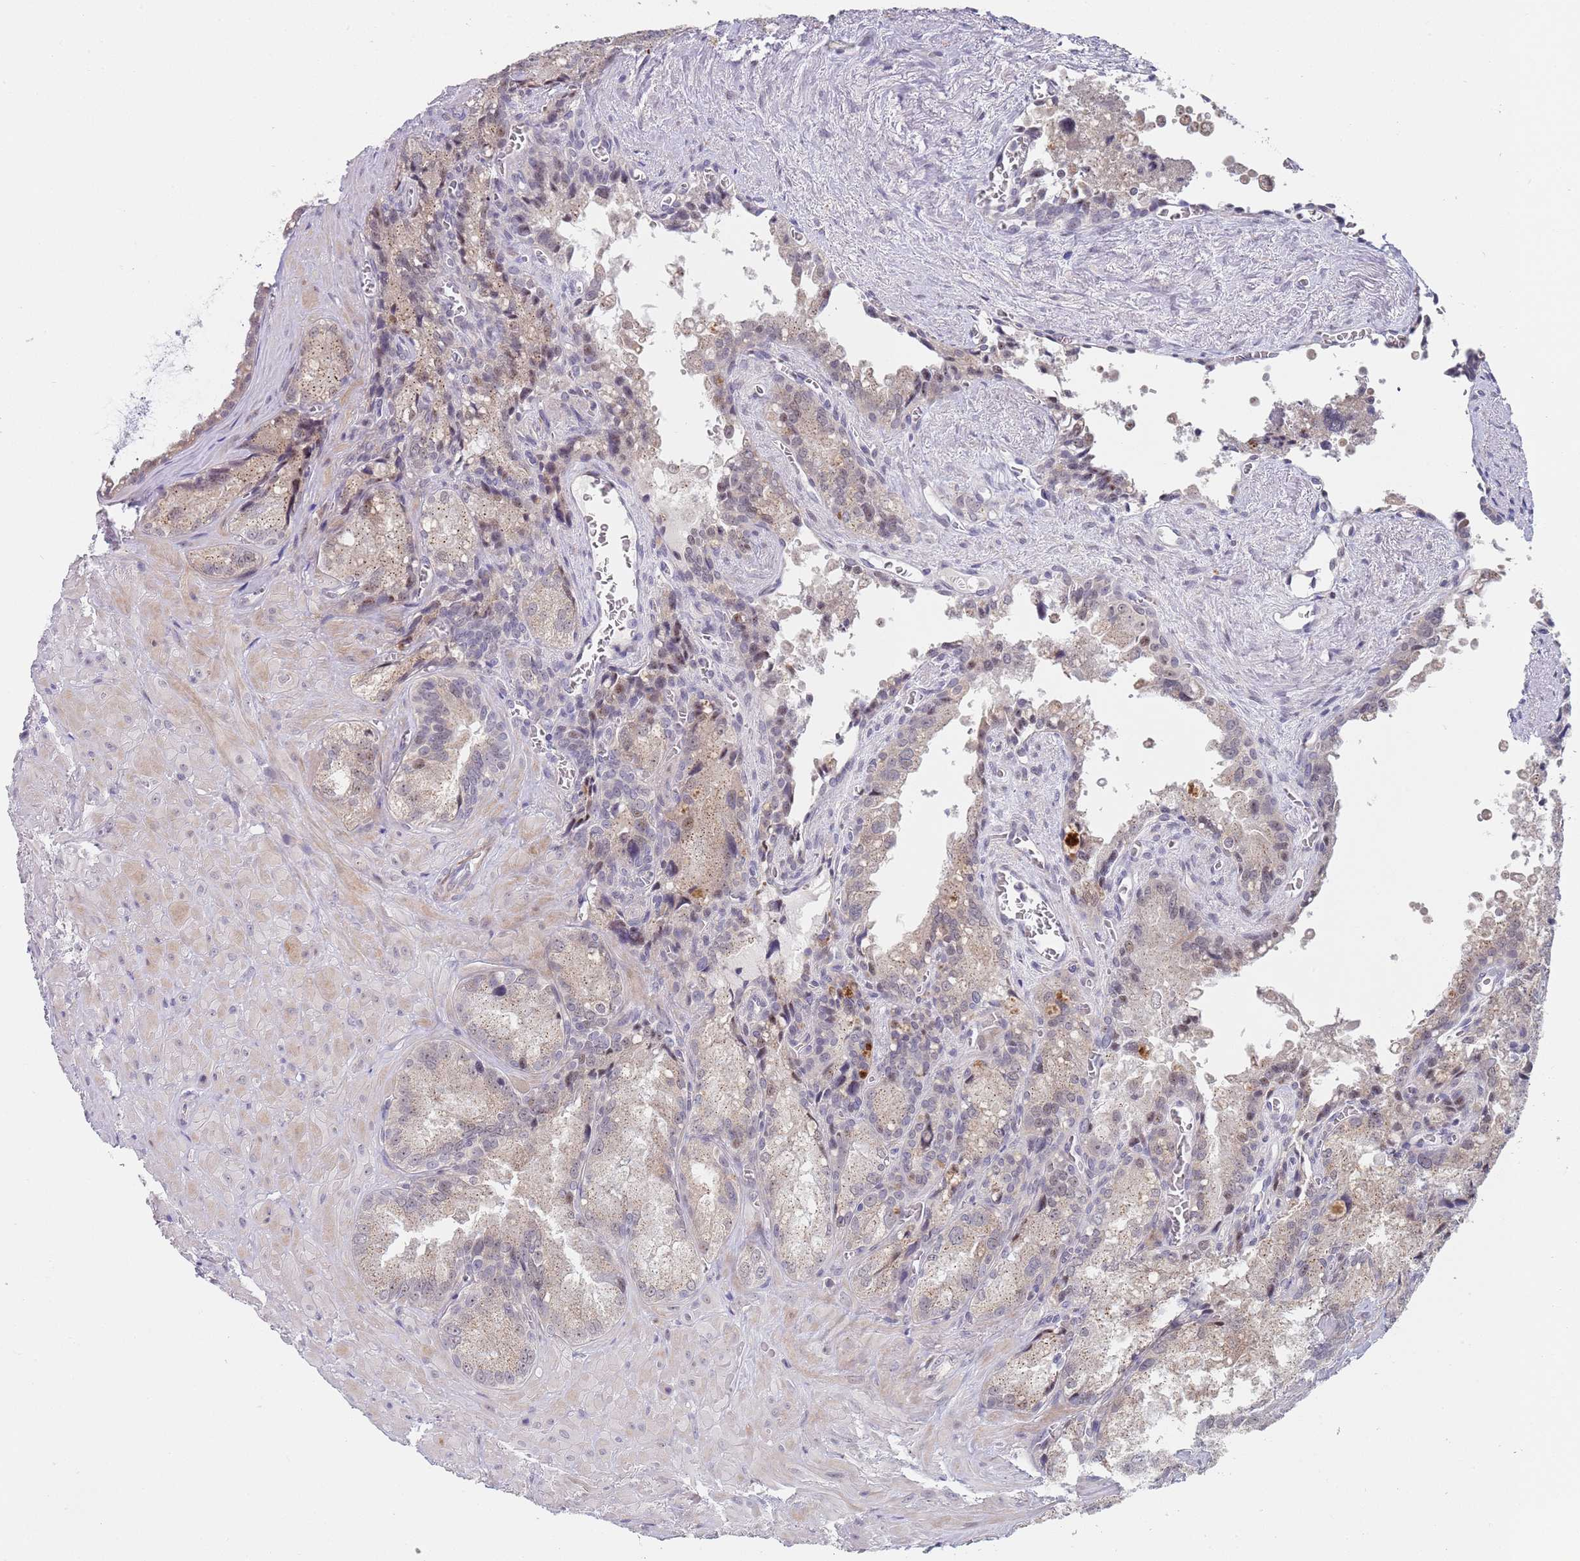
{"staining": {"intensity": "weak", "quantity": "<25%", "location": "cytoplasmic/membranous"}, "tissue": "seminal vesicle", "cell_type": "Glandular cells", "image_type": "normal", "snomed": [{"axis": "morphology", "description": "Normal tissue, NOS"}, {"axis": "topography", "description": "Seminal veicle"}], "caption": "An immunohistochemistry image of benign seminal vesicle is shown. There is no staining in glandular cells of seminal vesicle.", "gene": "PLCL2", "patient": {"sex": "male", "age": 62}}